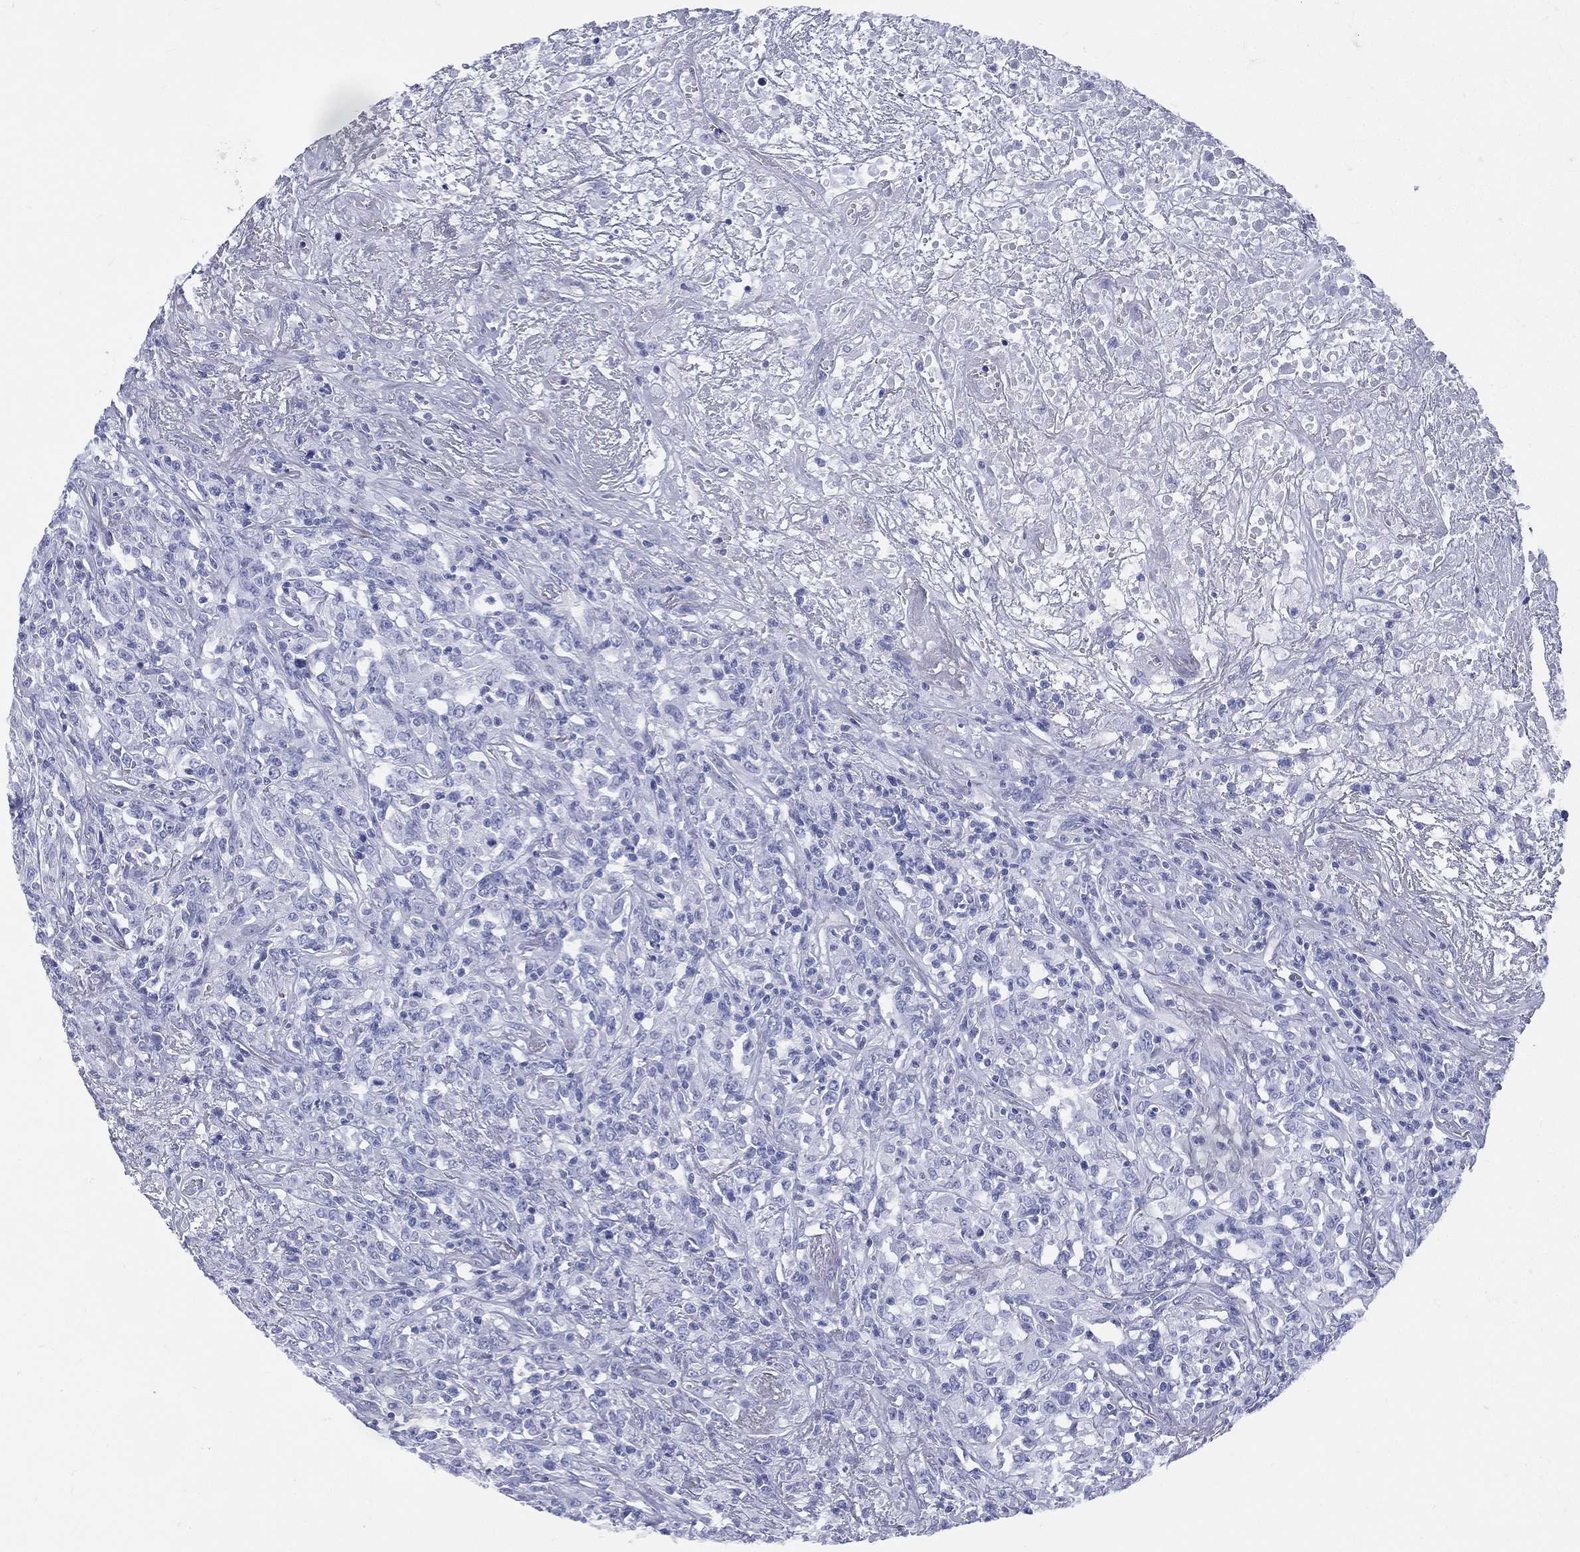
{"staining": {"intensity": "negative", "quantity": "none", "location": "none"}, "tissue": "lymphoma", "cell_type": "Tumor cells", "image_type": "cancer", "snomed": [{"axis": "morphology", "description": "Malignant lymphoma, non-Hodgkin's type, High grade"}, {"axis": "topography", "description": "Lung"}], "caption": "DAB (3,3'-diaminobenzidine) immunohistochemical staining of malignant lymphoma, non-Hodgkin's type (high-grade) shows no significant staining in tumor cells. (DAB immunohistochemistry (IHC) with hematoxylin counter stain).", "gene": "ETNPPL", "patient": {"sex": "male", "age": 79}}